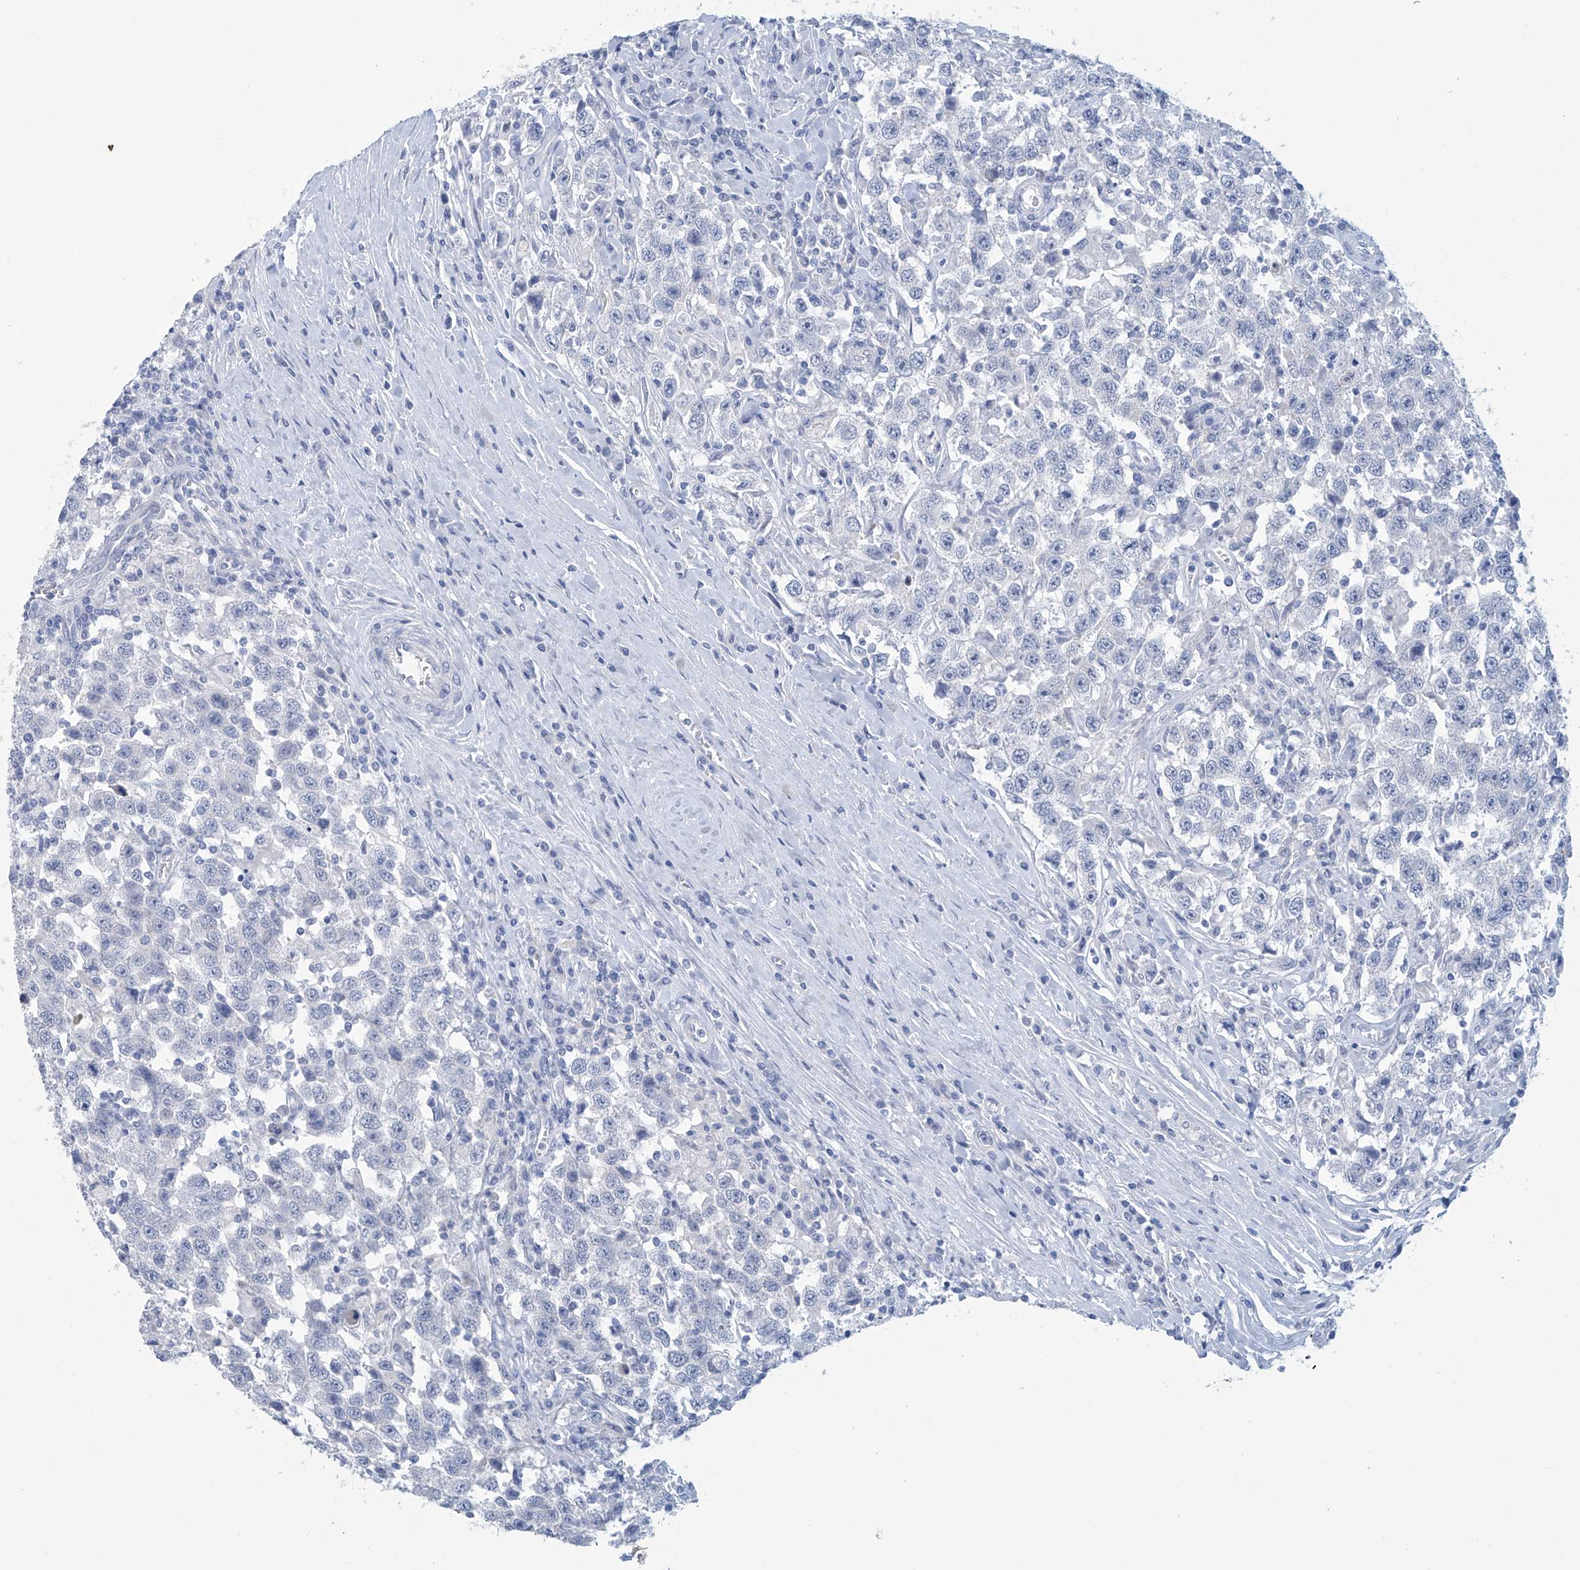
{"staining": {"intensity": "negative", "quantity": "none", "location": "none"}, "tissue": "testis cancer", "cell_type": "Tumor cells", "image_type": "cancer", "snomed": [{"axis": "morphology", "description": "Seminoma, NOS"}, {"axis": "topography", "description": "Testis"}], "caption": "This is an immunohistochemistry image of human testis cancer (seminoma). There is no expression in tumor cells.", "gene": "DSP", "patient": {"sex": "male", "age": 41}}